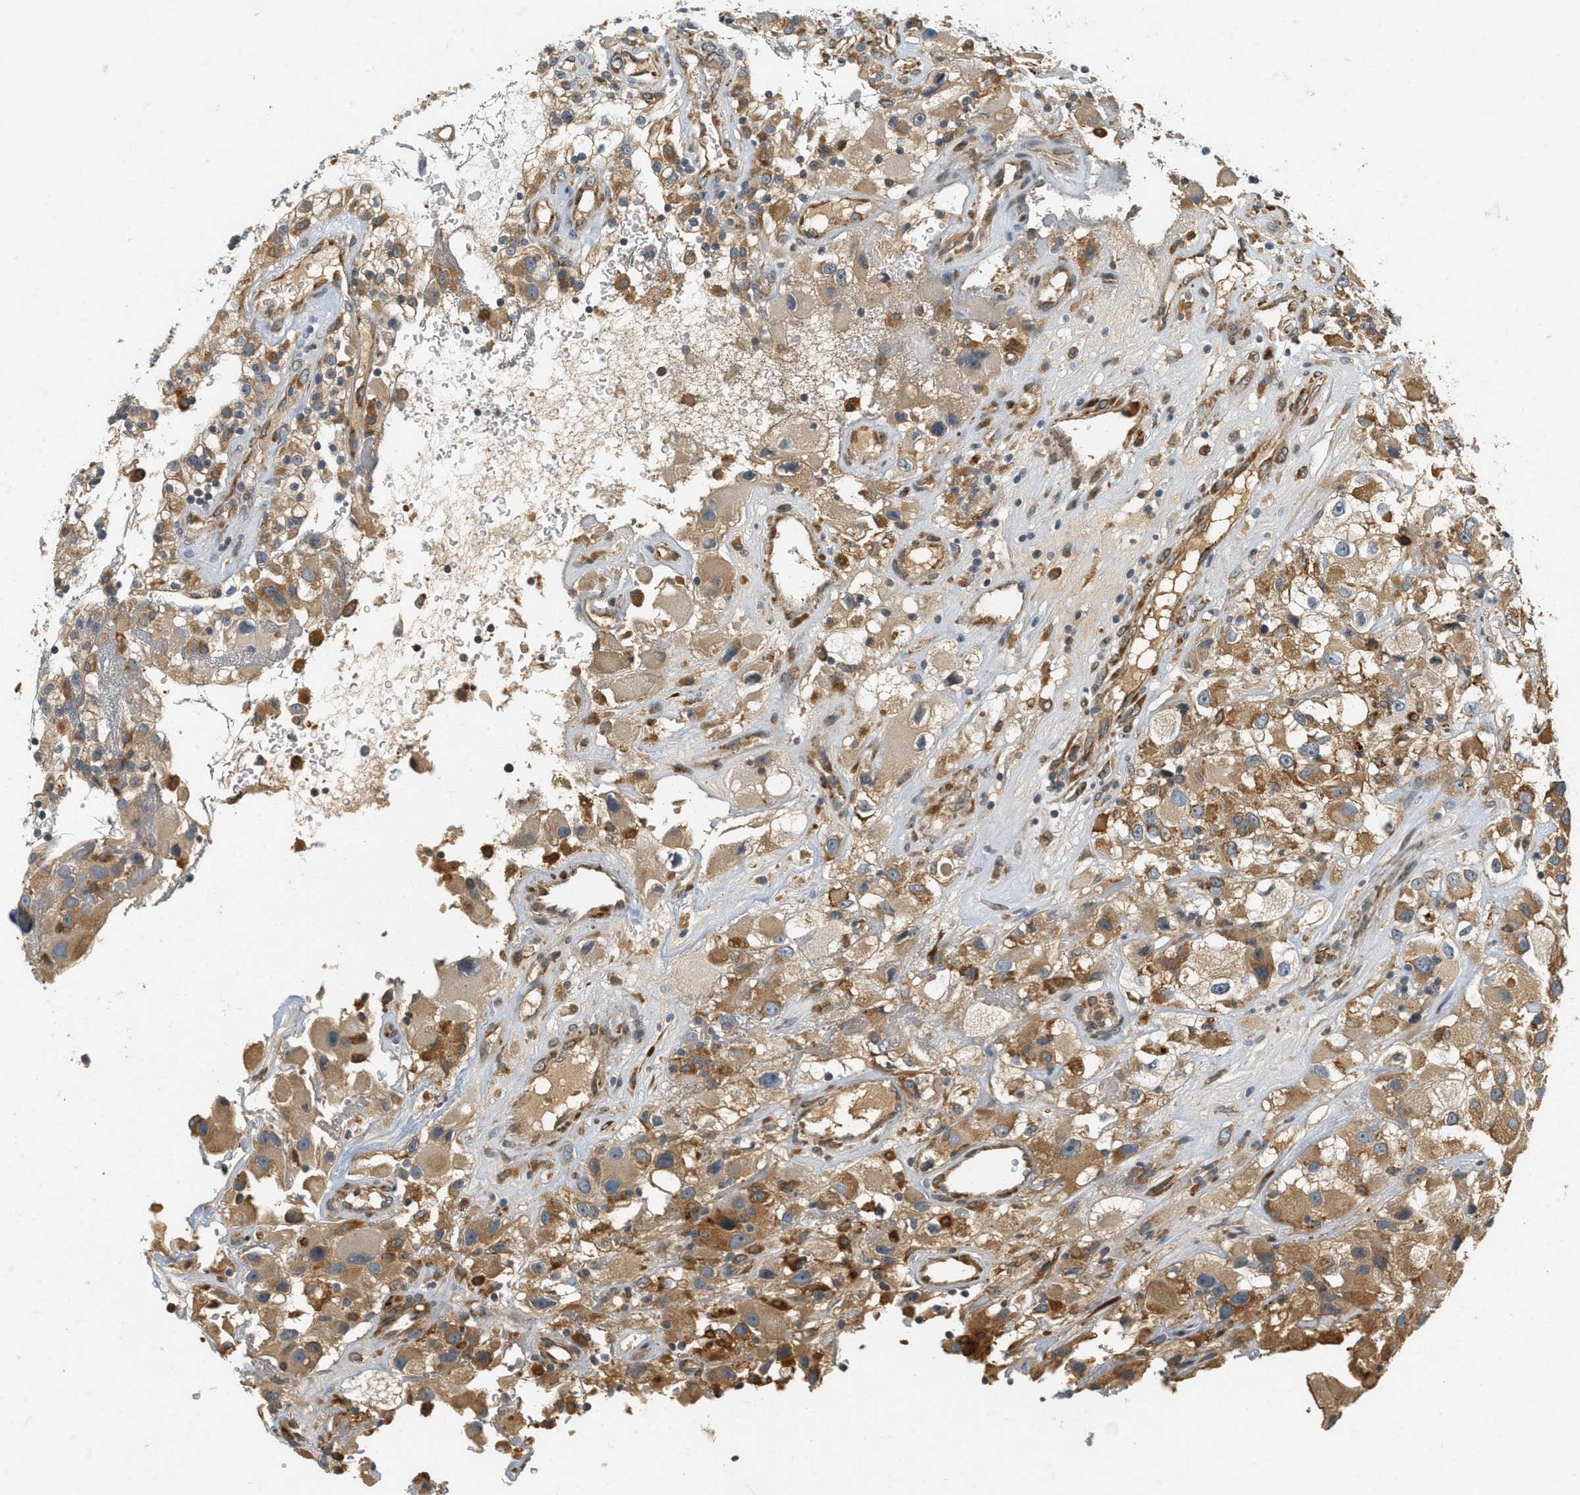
{"staining": {"intensity": "moderate", "quantity": ">75%", "location": "cytoplasmic/membranous"}, "tissue": "renal cancer", "cell_type": "Tumor cells", "image_type": "cancer", "snomed": [{"axis": "morphology", "description": "Adenocarcinoma, NOS"}, {"axis": "topography", "description": "Kidney"}], "caption": "An immunohistochemistry (IHC) photomicrograph of neoplastic tissue is shown. Protein staining in brown highlights moderate cytoplasmic/membranous positivity in renal cancer (adenocarcinoma) within tumor cells. (IHC, brightfield microscopy, high magnification).", "gene": "PDK1", "patient": {"sex": "female", "age": 52}}